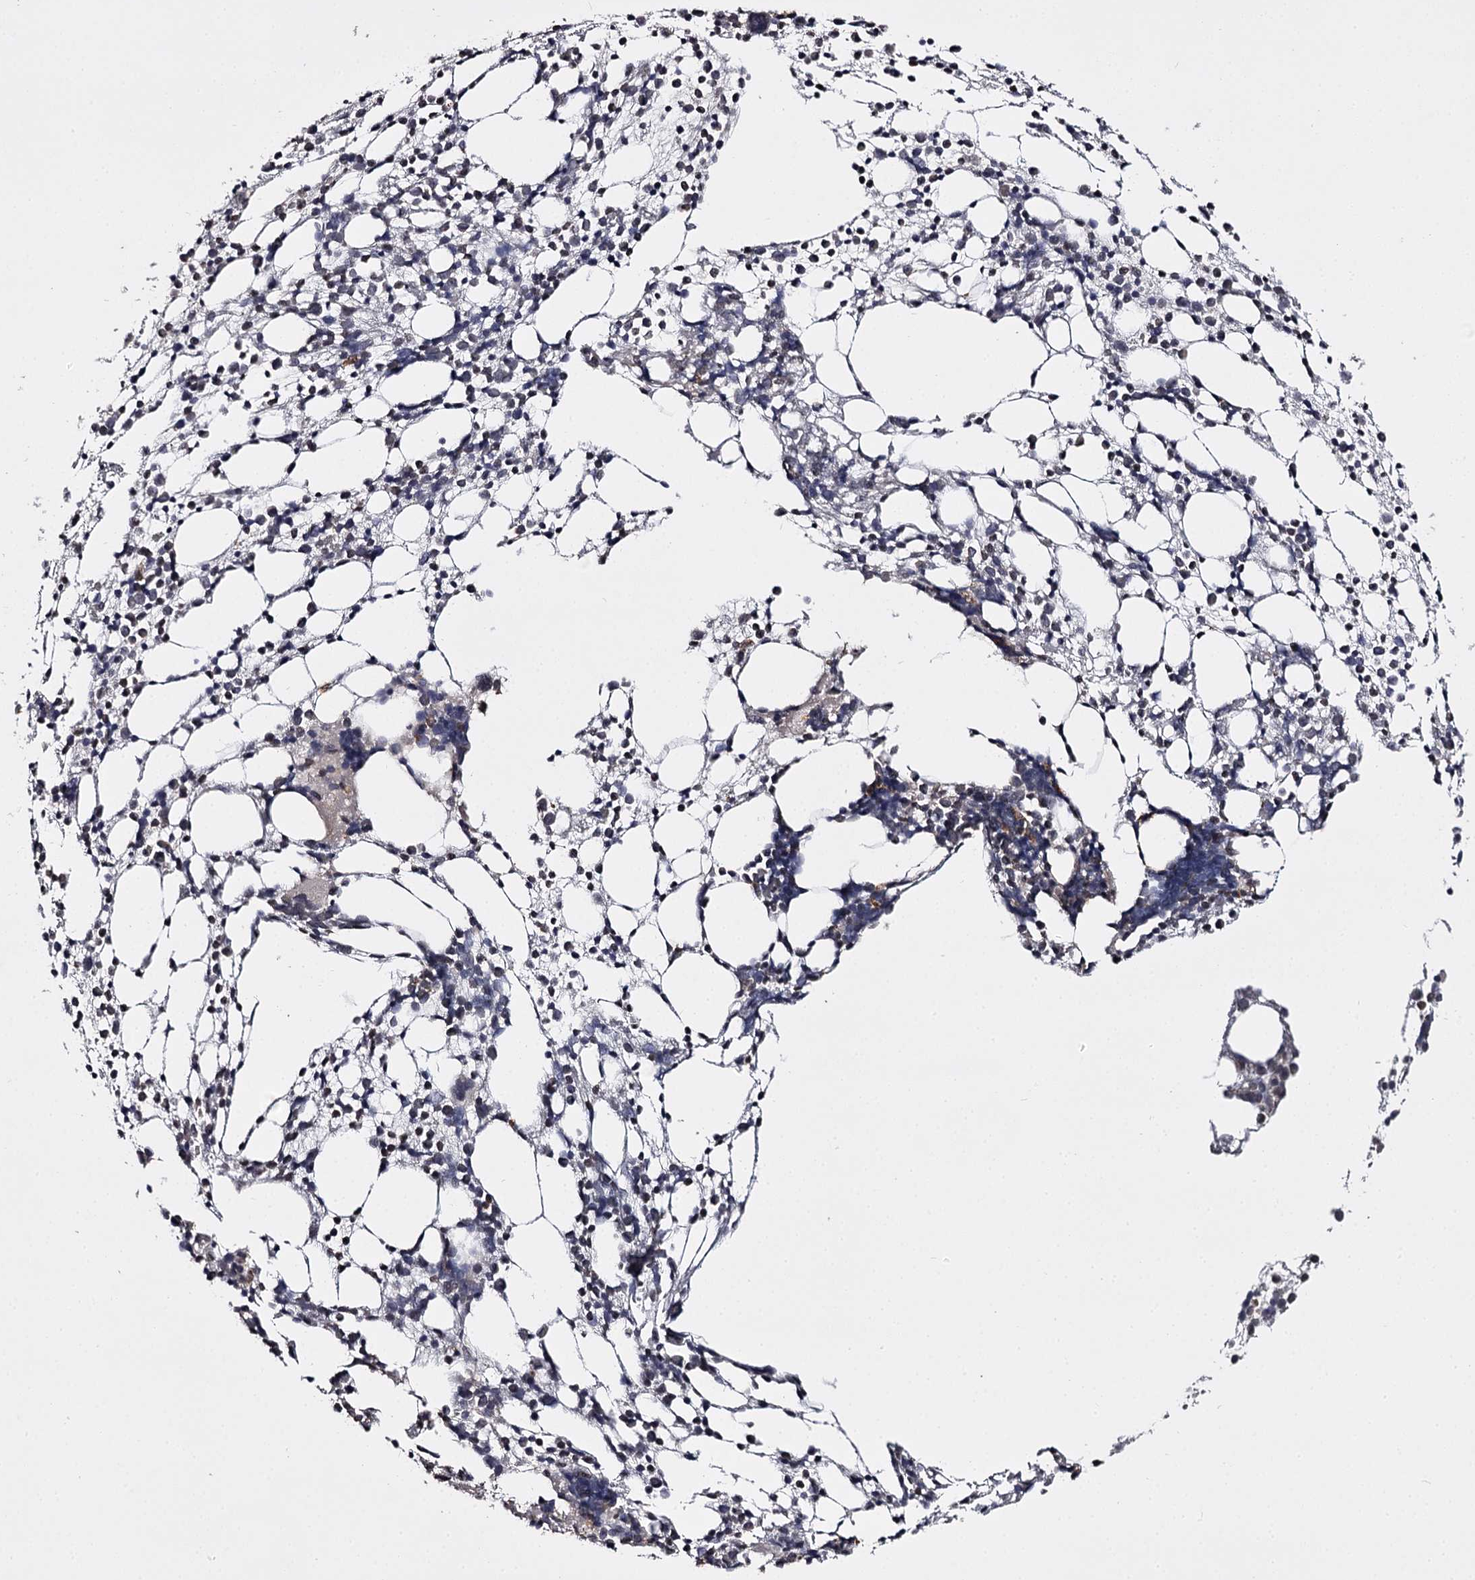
{"staining": {"intensity": "negative", "quantity": "none", "location": "none"}, "tissue": "bone marrow", "cell_type": "Hematopoietic cells", "image_type": "normal", "snomed": [{"axis": "morphology", "description": "Normal tissue, NOS"}, {"axis": "topography", "description": "Bone marrow"}], "caption": "IHC image of benign bone marrow stained for a protein (brown), which demonstrates no staining in hematopoietic cells.", "gene": "SLC32A1", "patient": {"sex": "female", "age": 57}}